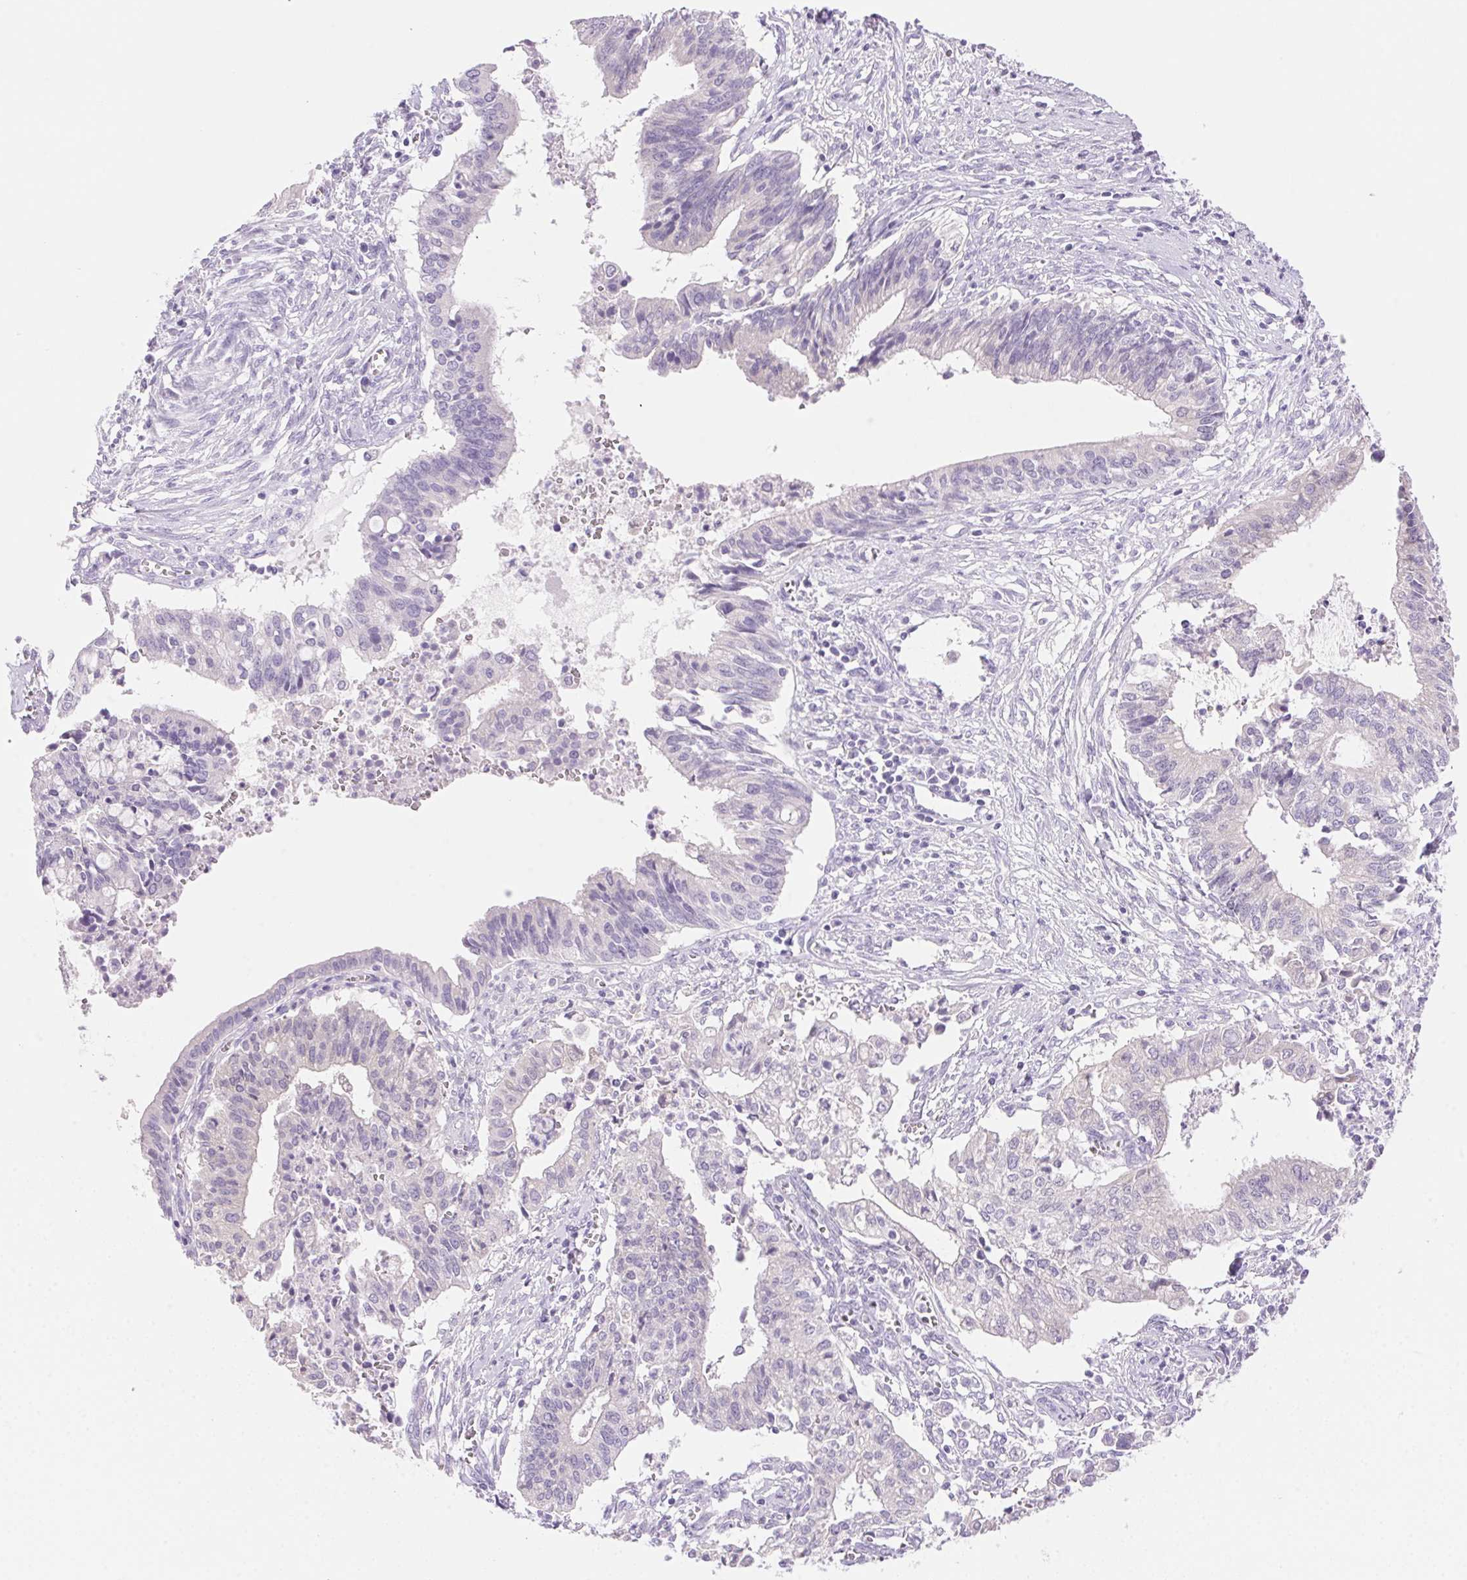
{"staining": {"intensity": "negative", "quantity": "none", "location": "none"}, "tissue": "cervical cancer", "cell_type": "Tumor cells", "image_type": "cancer", "snomed": [{"axis": "morphology", "description": "Adenocarcinoma, NOS"}, {"axis": "topography", "description": "Cervix"}], "caption": "The photomicrograph shows no staining of tumor cells in cervical adenocarcinoma.", "gene": "DHCR24", "patient": {"sex": "female", "age": 44}}